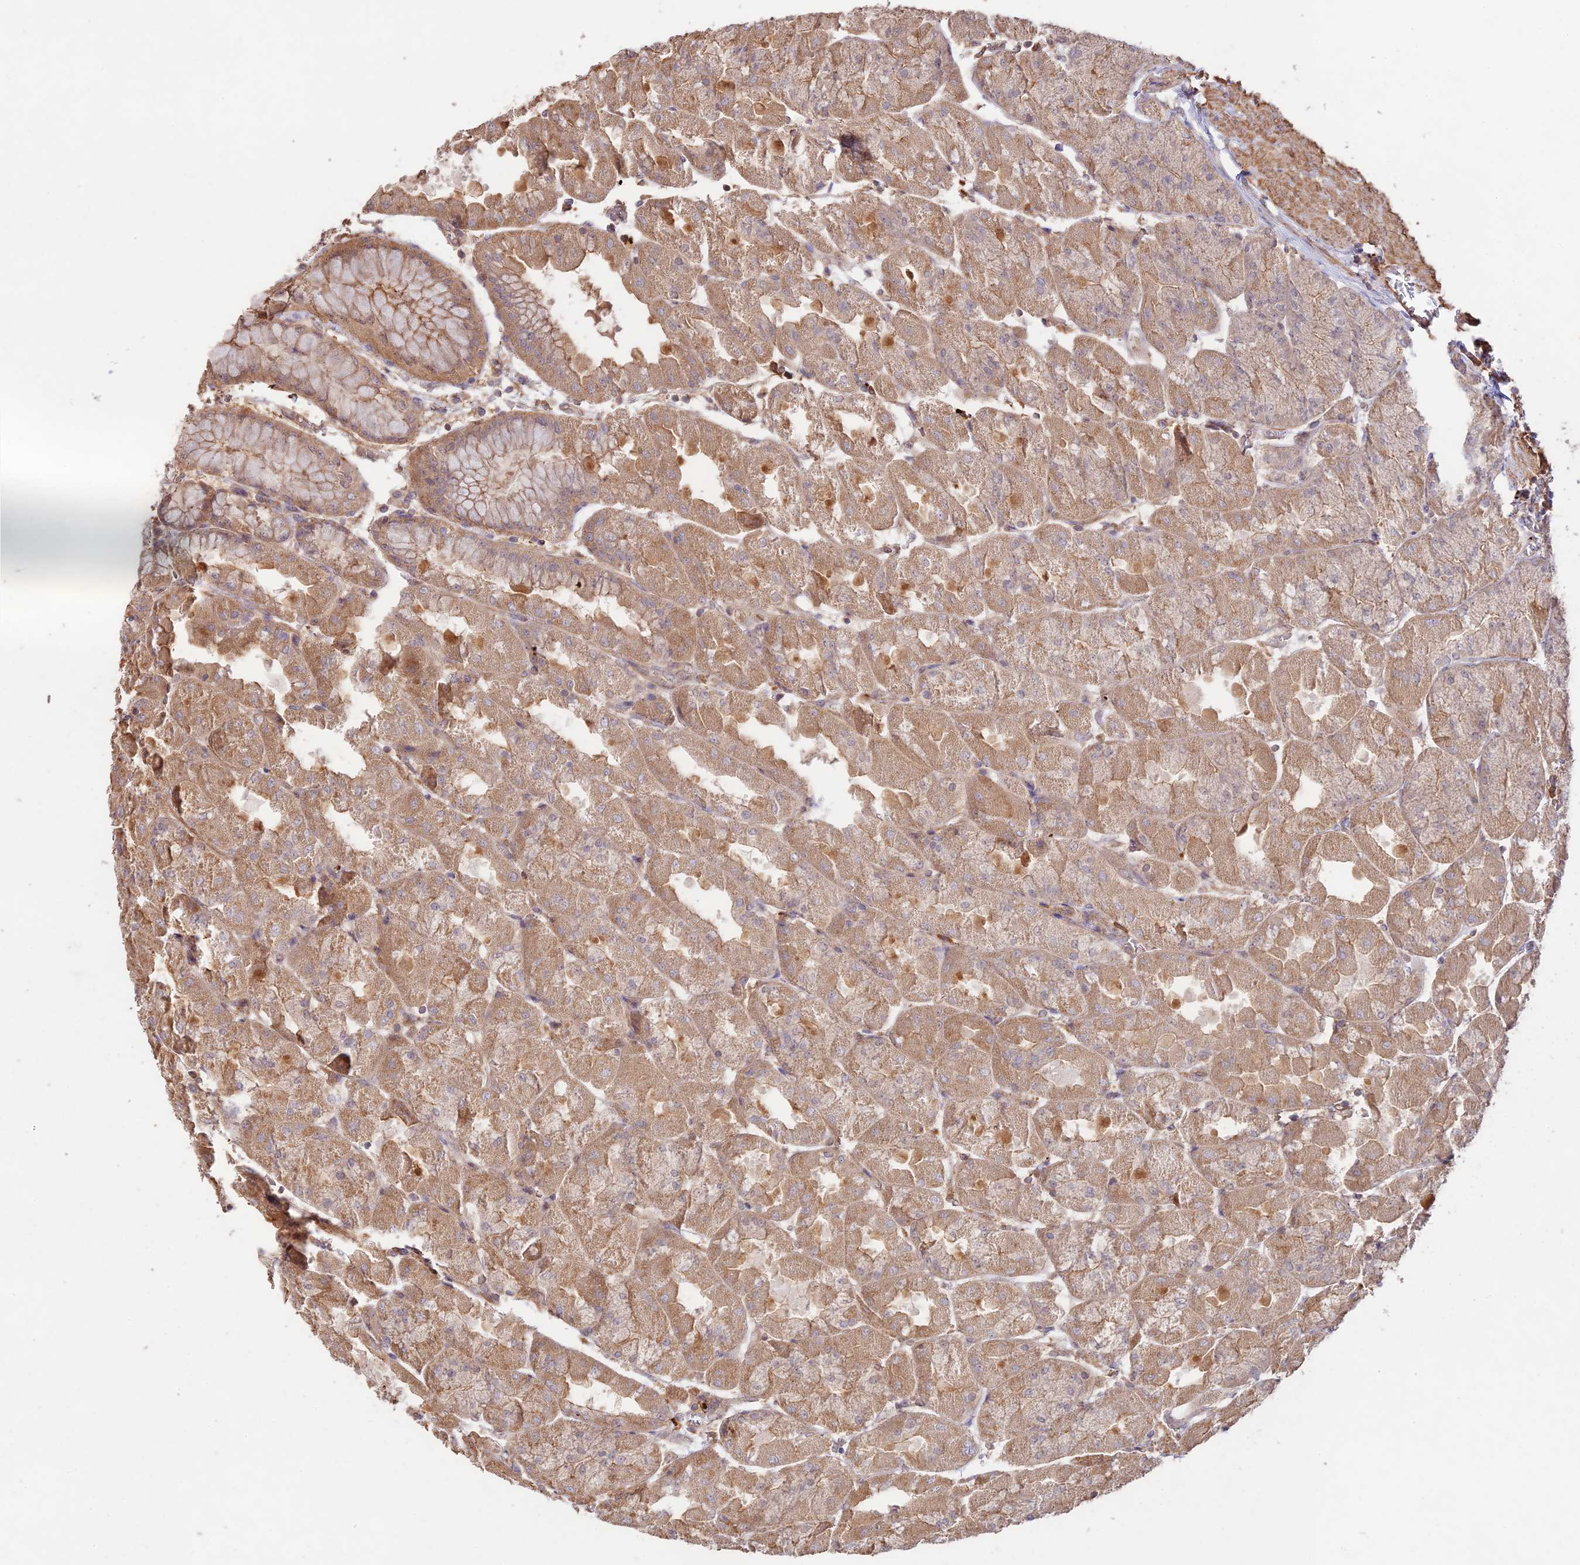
{"staining": {"intensity": "moderate", "quantity": ">75%", "location": "cytoplasmic/membranous"}, "tissue": "stomach", "cell_type": "Glandular cells", "image_type": "normal", "snomed": [{"axis": "morphology", "description": "Normal tissue, NOS"}, {"axis": "topography", "description": "Stomach"}], "caption": "Protein staining displays moderate cytoplasmic/membranous positivity in about >75% of glandular cells in unremarkable stomach. Immunohistochemistry (ihc) stains the protein of interest in brown and the nuclei are stained blue.", "gene": "CLCF1", "patient": {"sex": "female", "age": 61}}